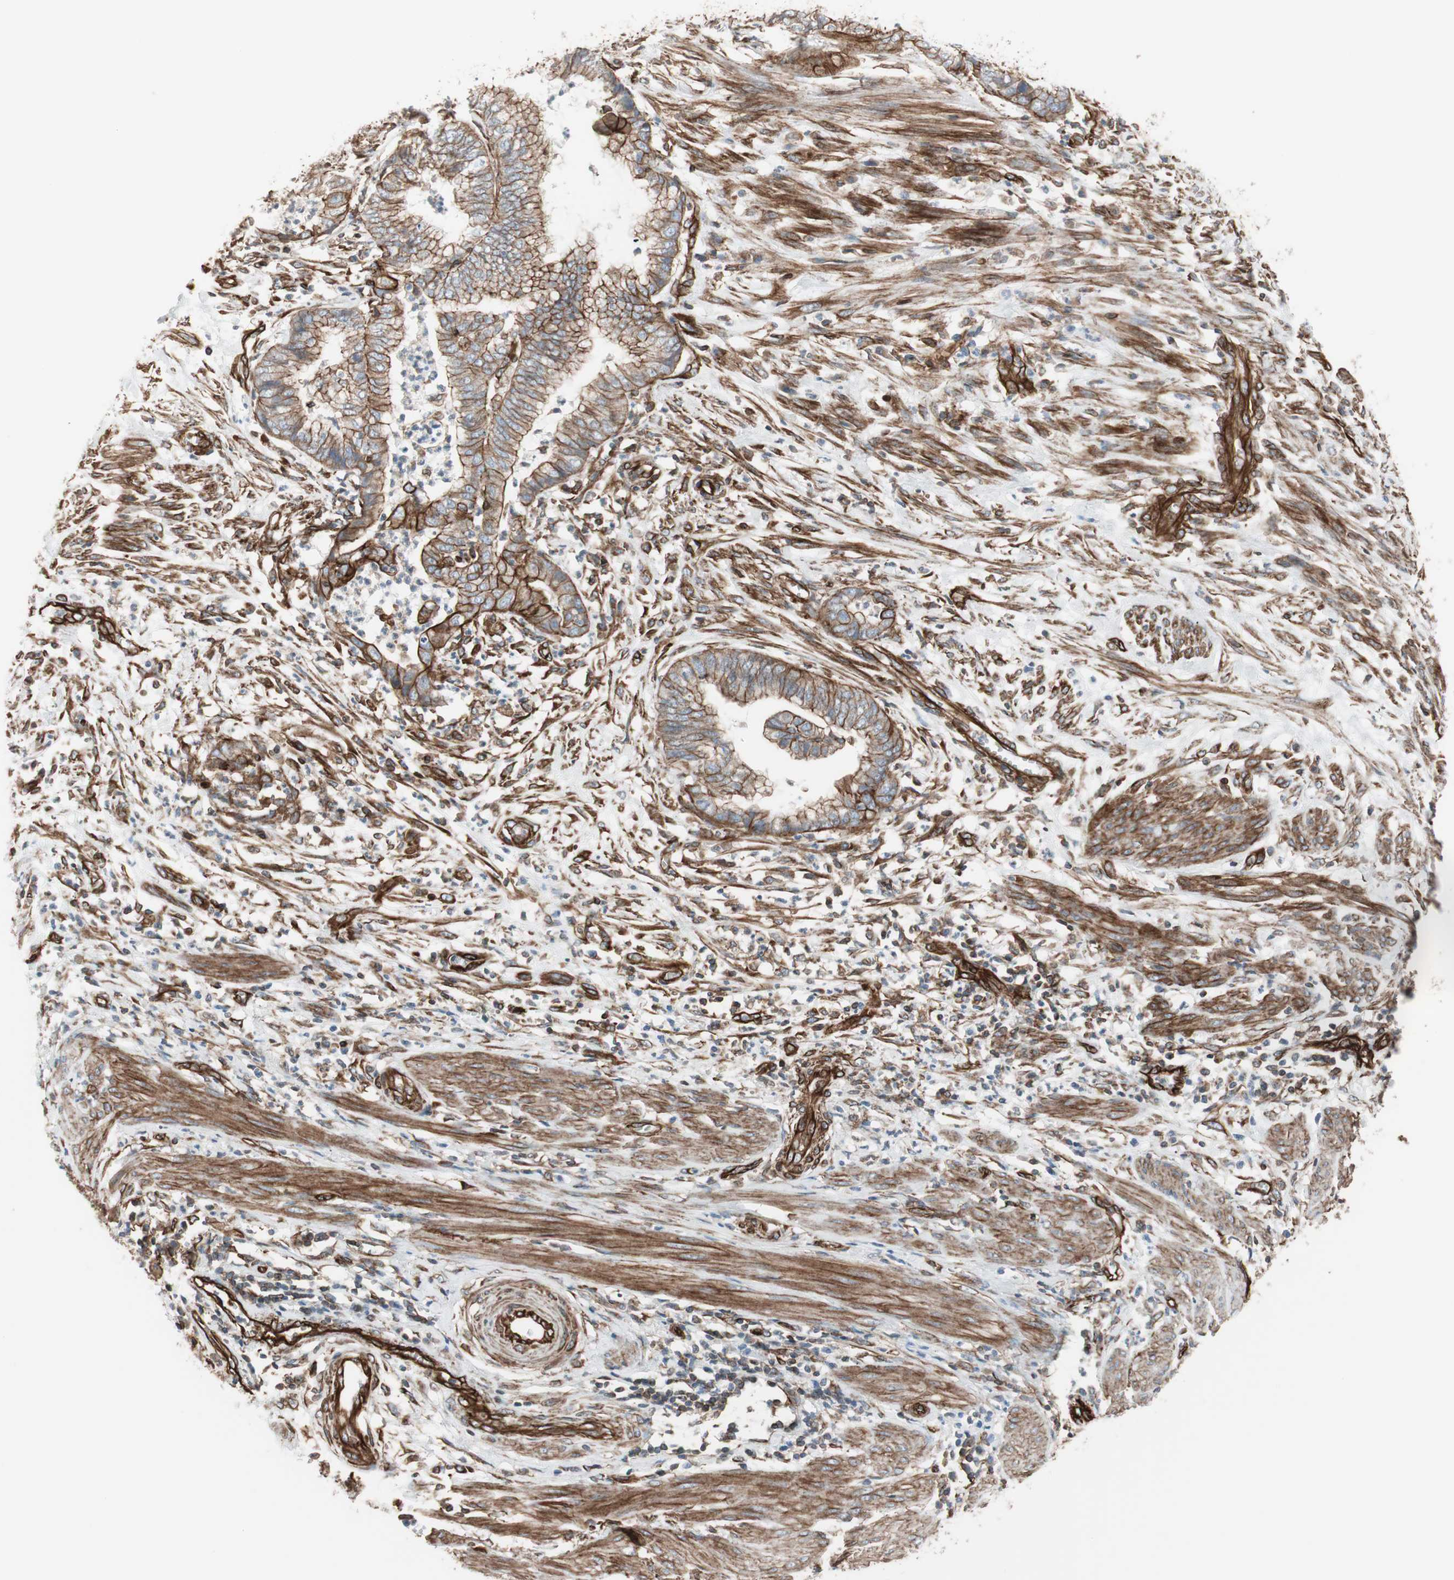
{"staining": {"intensity": "strong", "quantity": ">75%", "location": "cytoplasmic/membranous"}, "tissue": "endometrial cancer", "cell_type": "Tumor cells", "image_type": "cancer", "snomed": [{"axis": "morphology", "description": "Necrosis, NOS"}, {"axis": "morphology", "description": "Adenocarcinoma, NOS"}, {"axis": "topography", "description": "Endometrium"}], "caption": "This is an image of immunohistochemistry staining of adenocarcinoma (endometrial), which shows strong staining in the cytoplasmic/membranous of tumor cells.", "gene": "TCTA", "patient": {"sex": "female", "age": 79}}